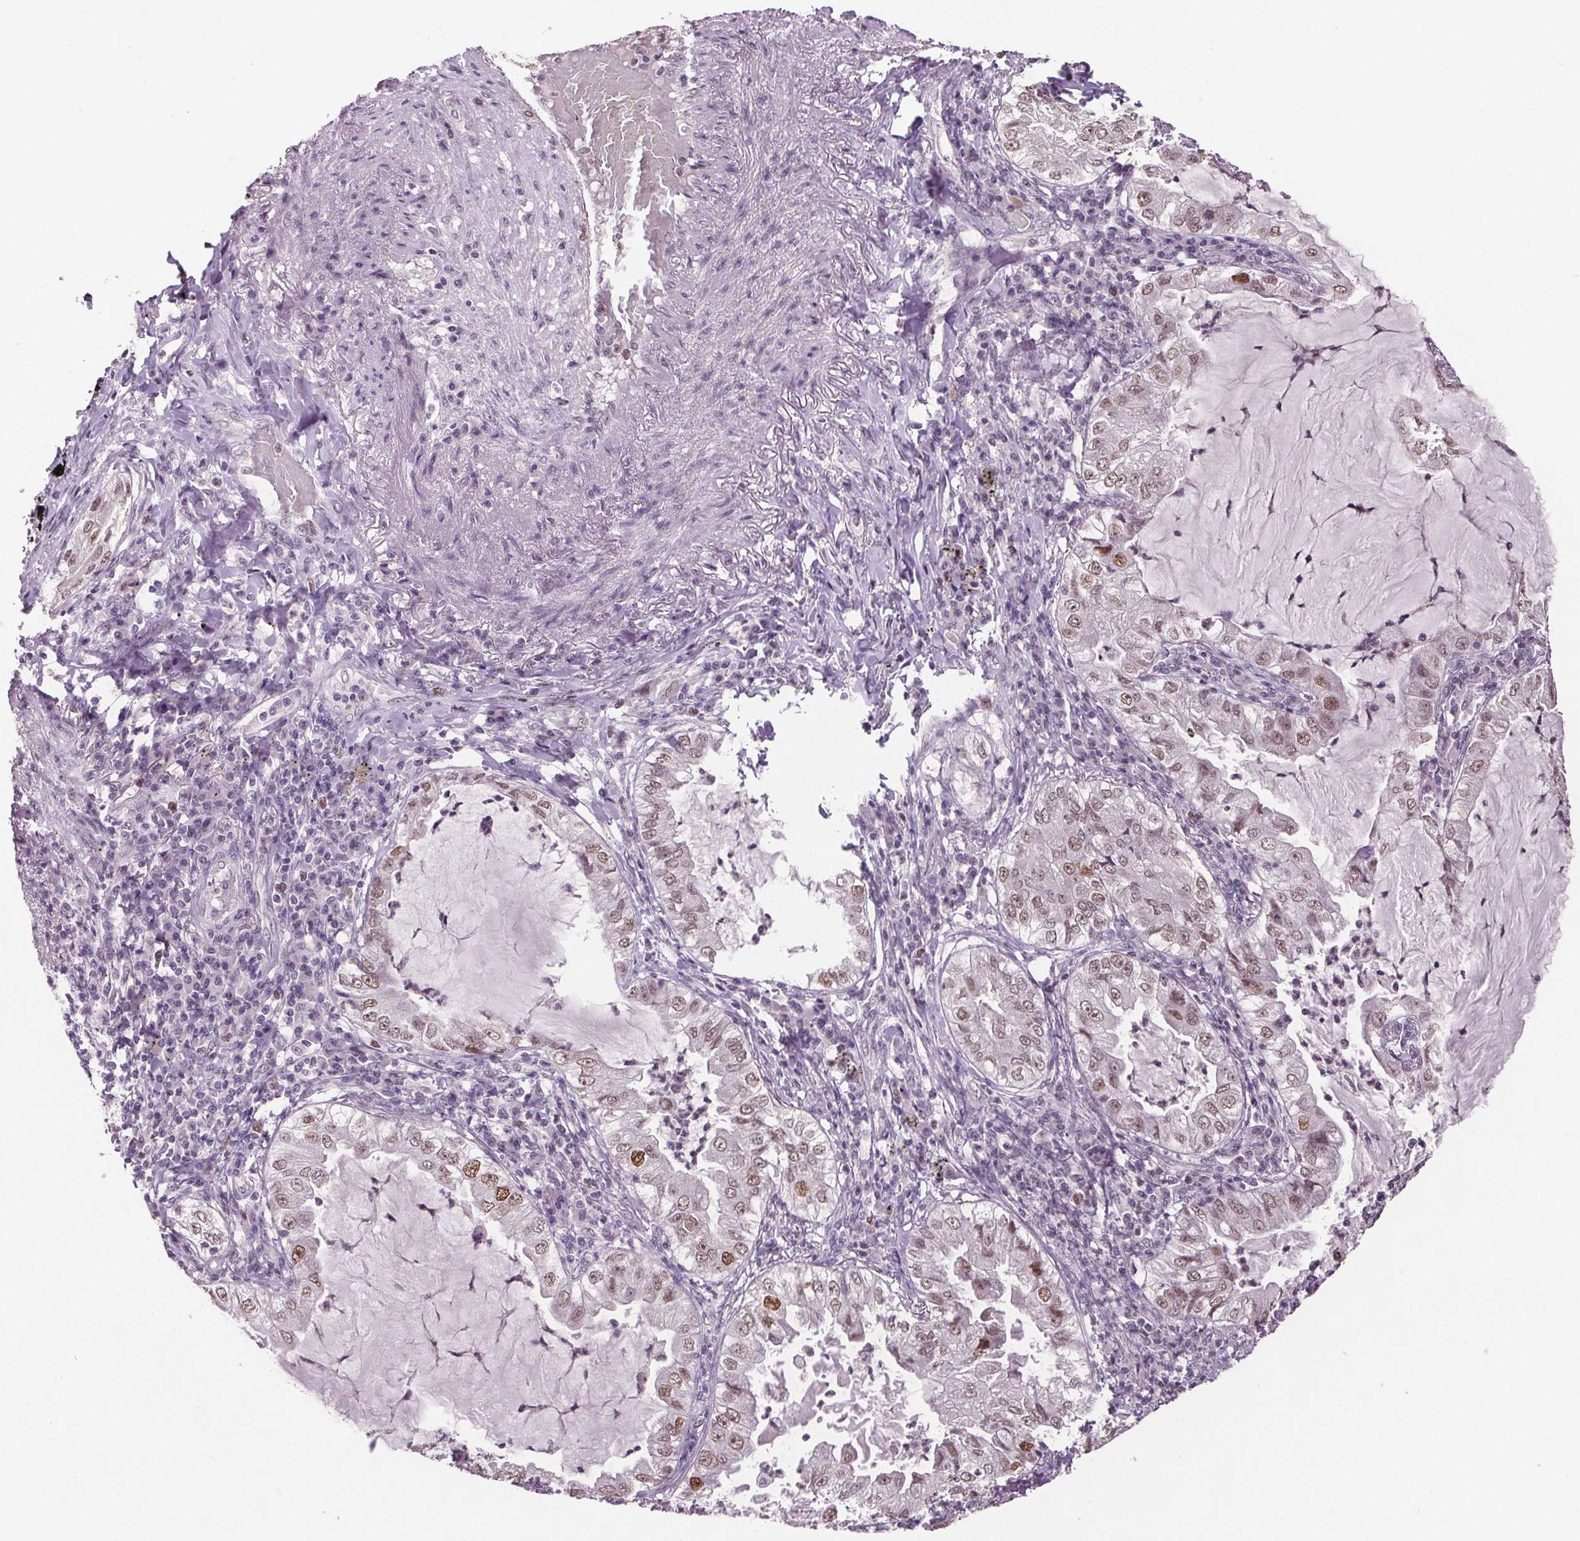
{"staining": {"intensity": "moderate", "quantity": ">75%", "location": "nuclear"}, "tissue": "lung cancer", "cell_type": "Tumor cells", "image_type": "cancer", "snomed": [{"axis": "morphology", "description": "Adenocarcinoma, NOS"}, {"axis": "topography", "description": "Lung"}], "caption": "Human adenocarcinoma (lung) stained with a brown dye demonstrates moderate nuclear positive staining in approximately >75% of tumor cells.", "gene": "CENPF", "patient": {"sex": "female", "age": 73}}